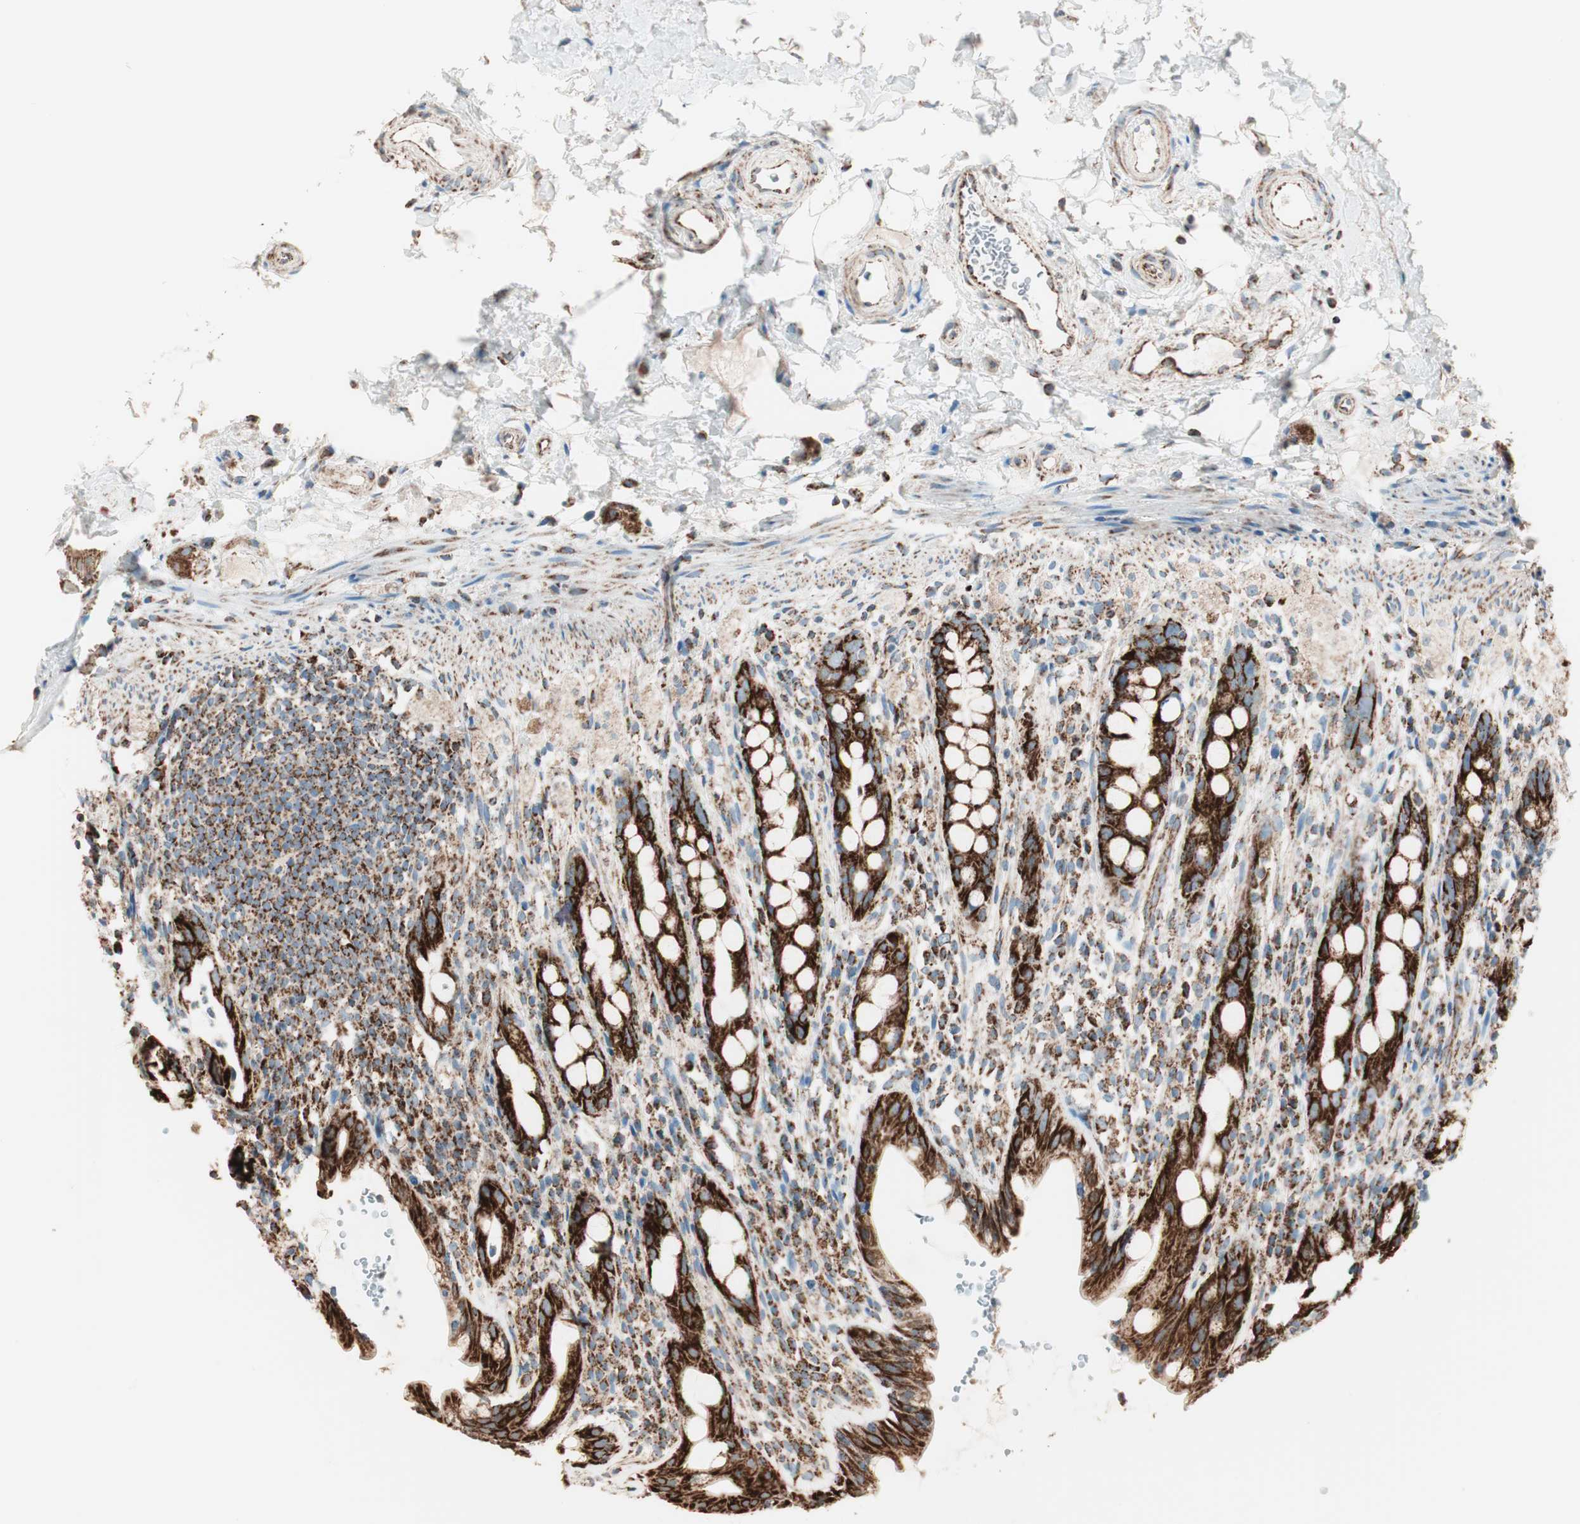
{"staining": {"intensity": "strong", "quantity": ">75%", "location": "cytoplasmic/membranous"}, "tissue": "rectum", "cell_type": "Glandular cells", "image_type": "normal", "snomed": [{"axis": "morphology", "description": "Normal tissue, NOS"}, {"axis": "topography", "description": "Rectum"}], "caption": "An immunohistochemistry image of benign tissue is shown. Protein staining in brown highlights strong cytoplasmic/membranous positivity in rectum within glandular cells. (DAB IHC with brightfield microscopy, high magnification).", "gene": "TOMM22", "patient": {"sex": "male", "age": 44}}